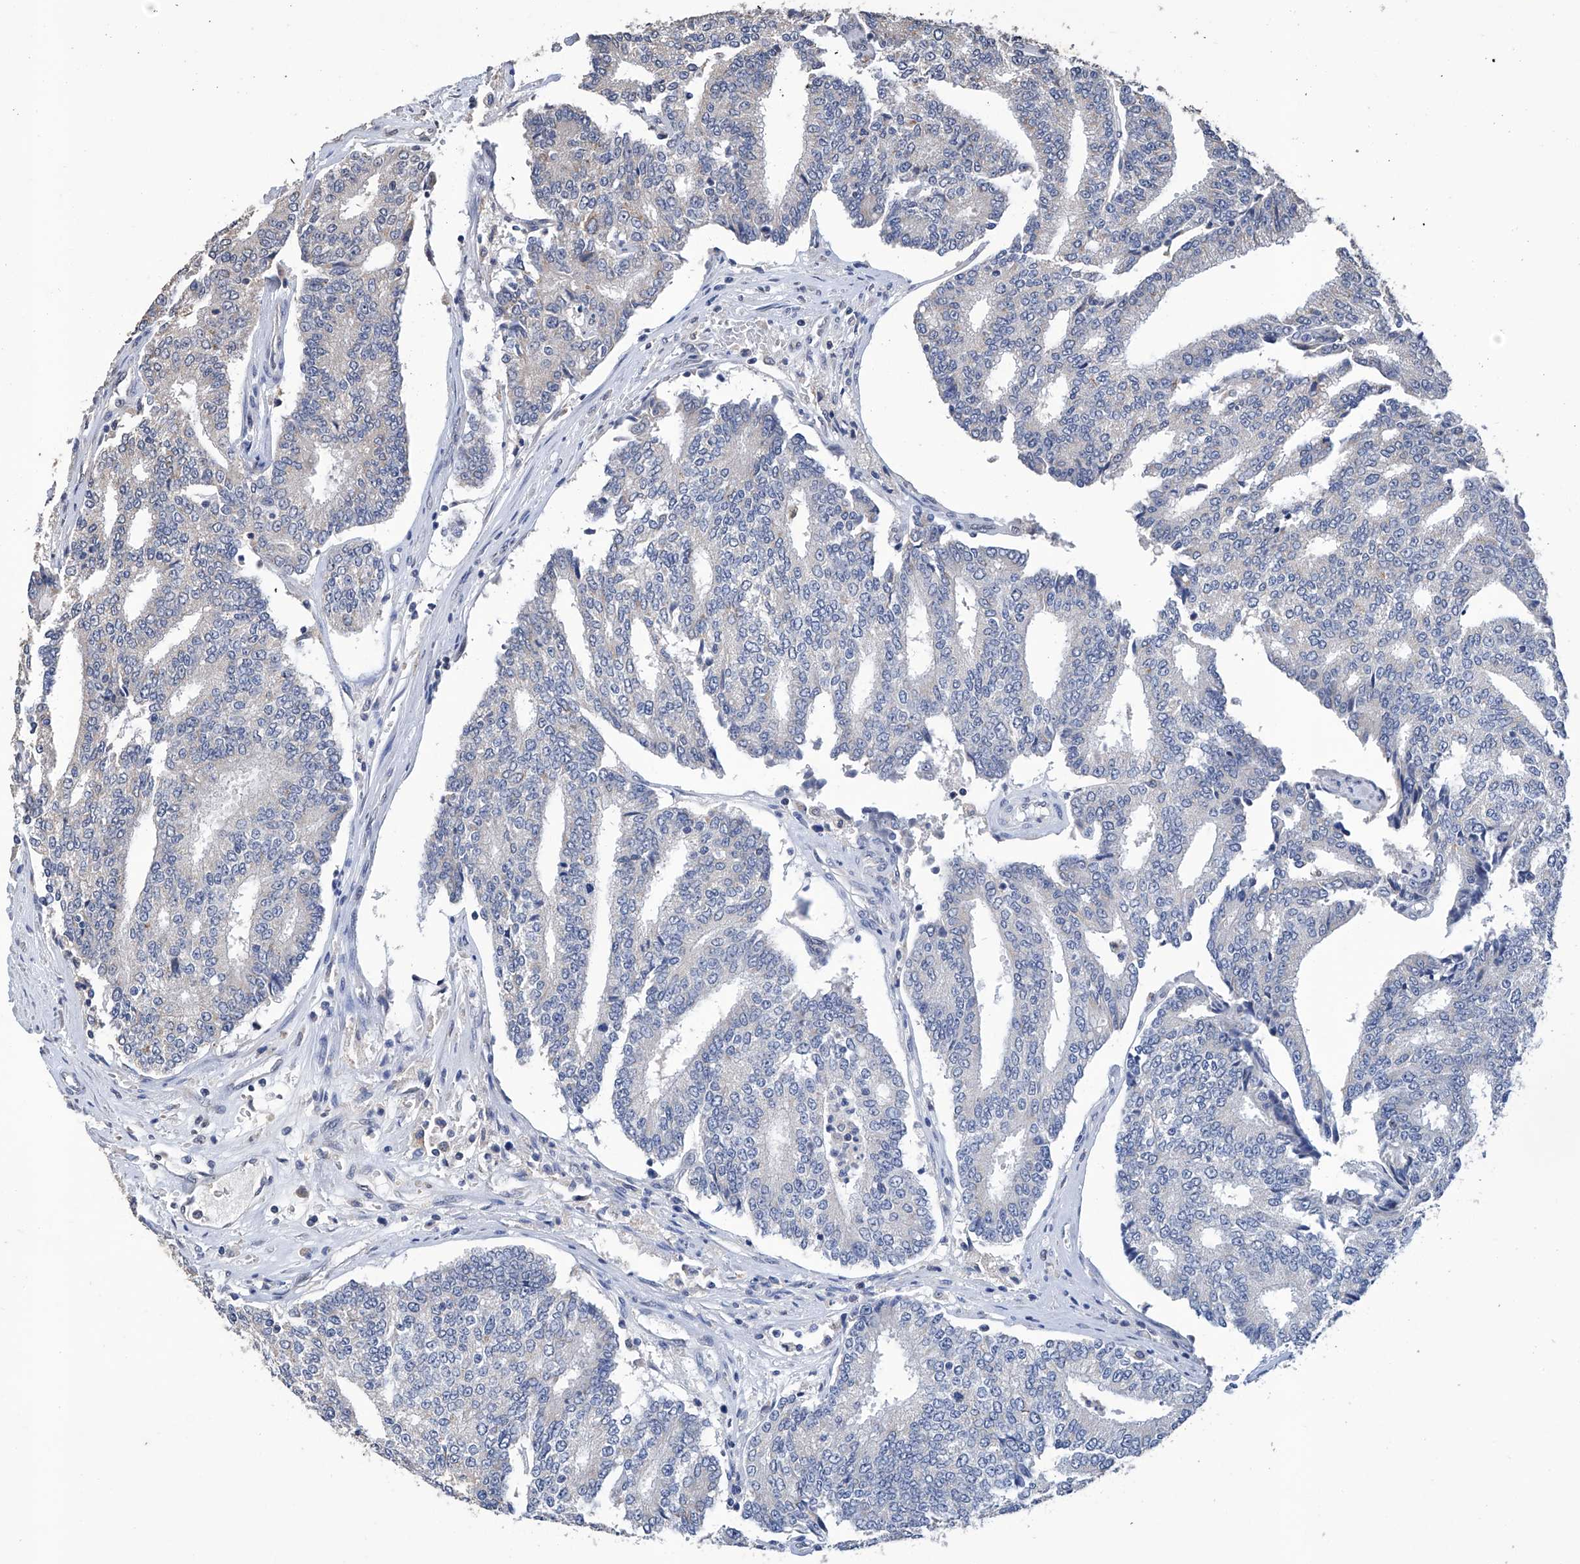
{"staining": {"intensity": "negative", "quantity": "none", "location": "none"}, "tissue": "prostate cancer", "cell_type": "Tumor cells", "image_type": "cancer", "snomed": [{"axis": "morphology", "description": "Normal tissue, NOS"}, {"axis": "morphology", "description": "Adenocarcinoma, High grade"}, {"axis": "topography", "description": "Prostate"}, {"axis": "topography", "description": "Seminal veicle"}], "caption": "Immunohistochemistry of prostate cancer demonstrates no expression in tumor cells.", "gene": "GPT", "patient": {"sex": "male", "age": 55}}